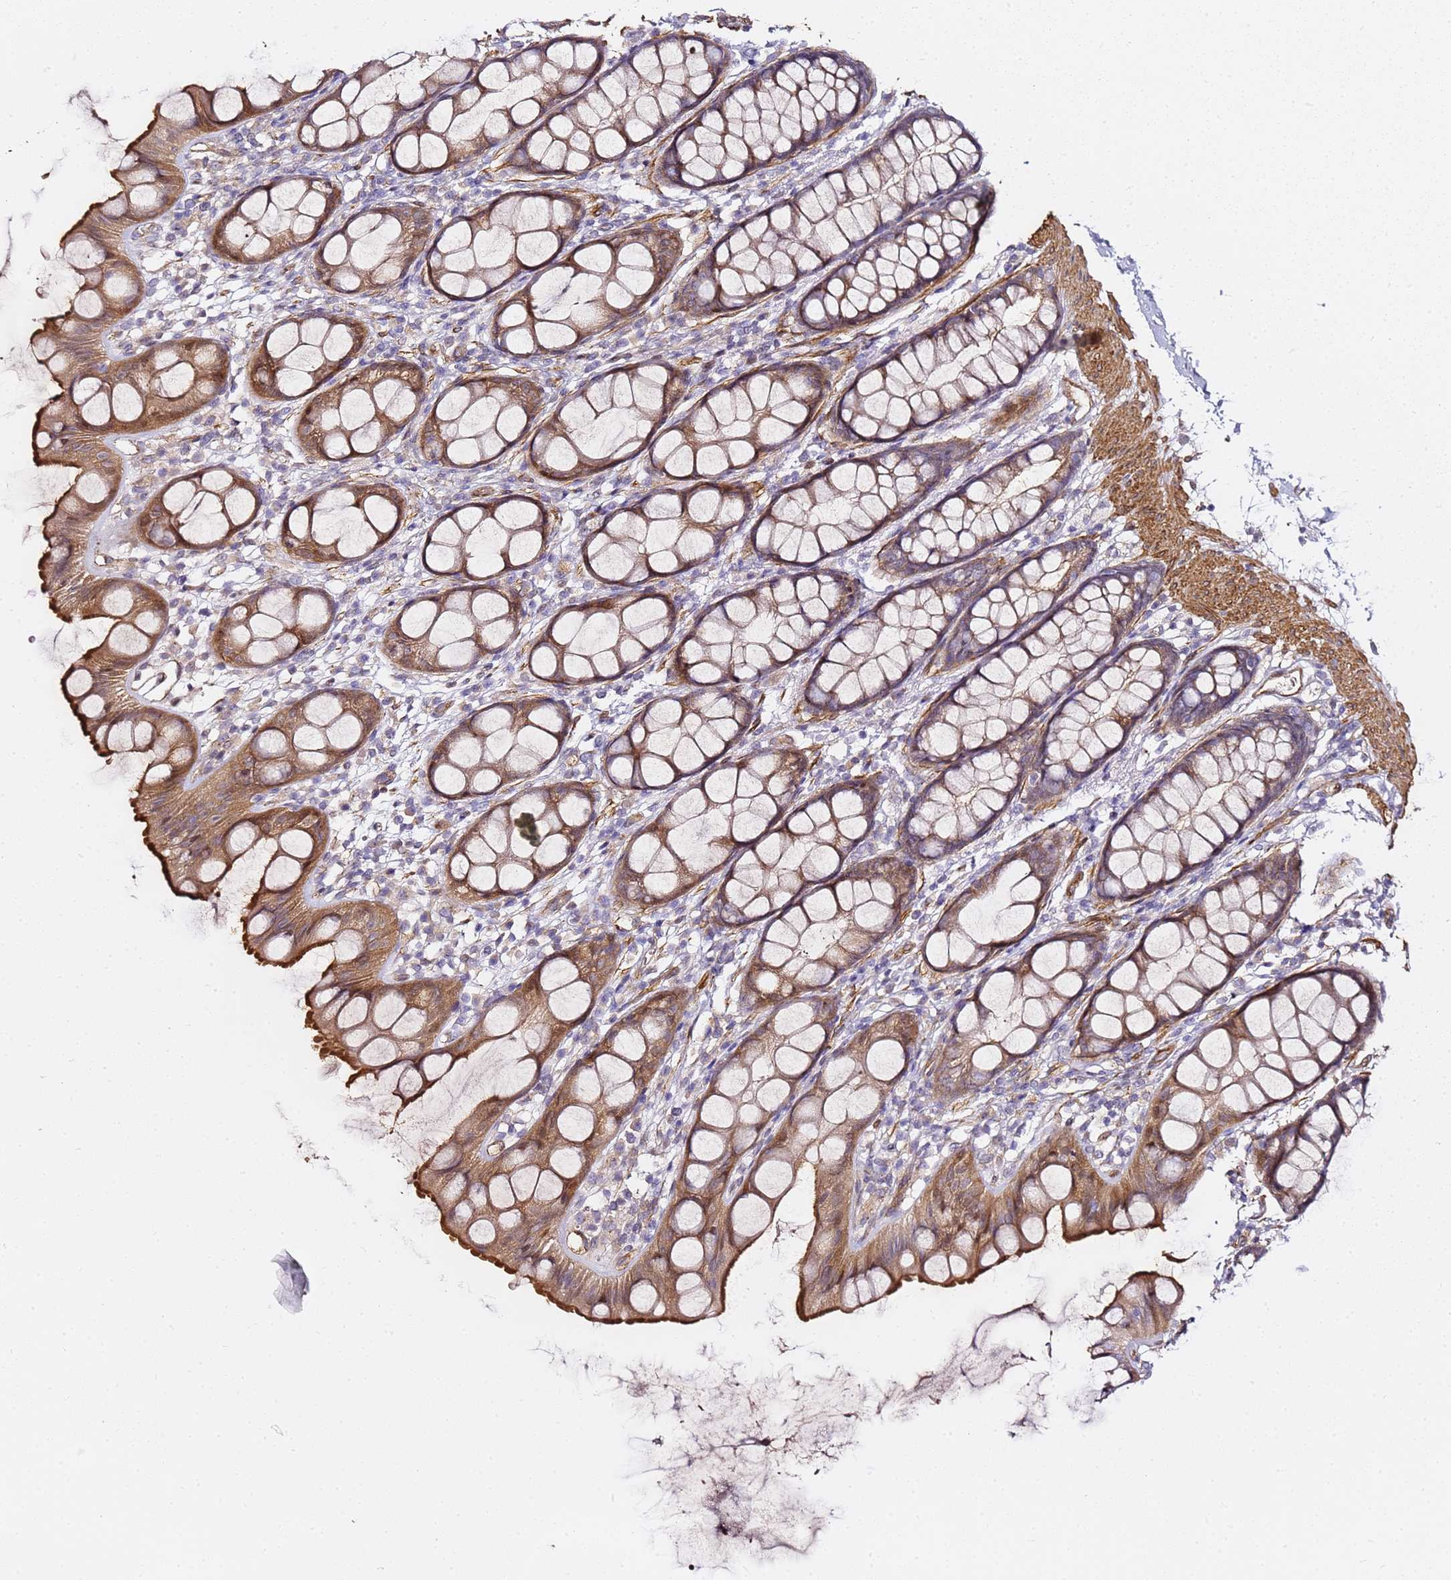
{"staining": {"intensity": "moderate", "quantity": ">75%", "location": "cytoplasmic/membranous"}, "tissue": "rectum", "cell_type": "Glandular cells", "image_type": "normal", "snomed": [{"axis": "morphology", "description": "Normal tissue, NOS"}, {"axis": "topography", "description": "Rectum"}], "caption": "Moderate cytoplasmic/membranous staining for a protein is appreciated in about >75% of glandular cells of normal rectum using immunohistochemistry.", "gene": "EPS8L1", "patient": {"sex": "female", "age": 65}}